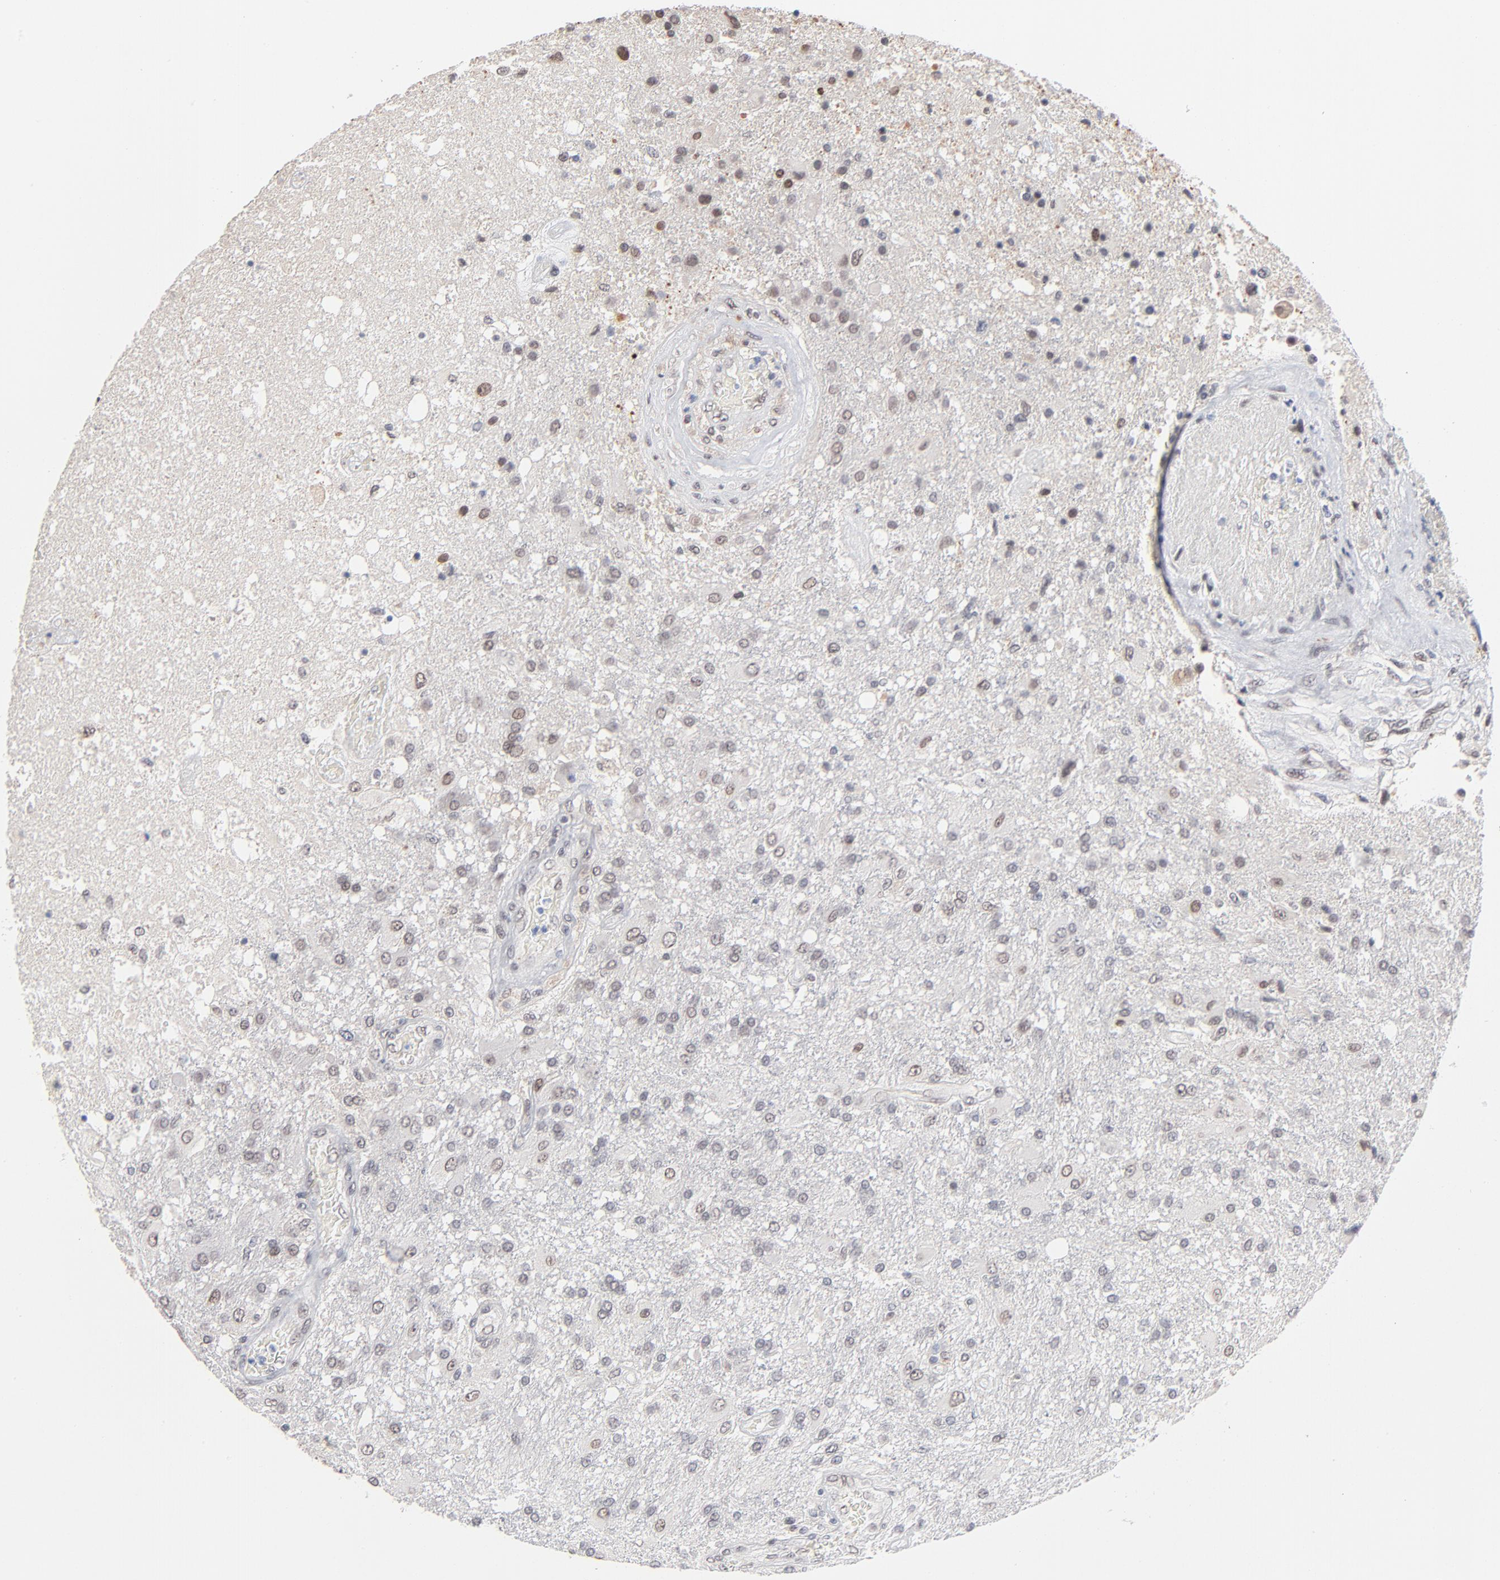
{"staining": {"intensity": "weak", "quantity": "<25%", "location": "nuclear"}, "tissue": "glioma", "cell_type": "Tumor cells", "image_type": "cancer", "snomed": [{"axis": "morphology", "description": "Glioma, malignant, High grade"}, {"axis": "topography", "description": "Cerebral cortex"}], "caption": "Protein analysis of high-grade glioma (malignant) exhibits no significant staining in tumor cells.", "gene": "MBIP", "patient": {"sex": "male", "age": 79}}